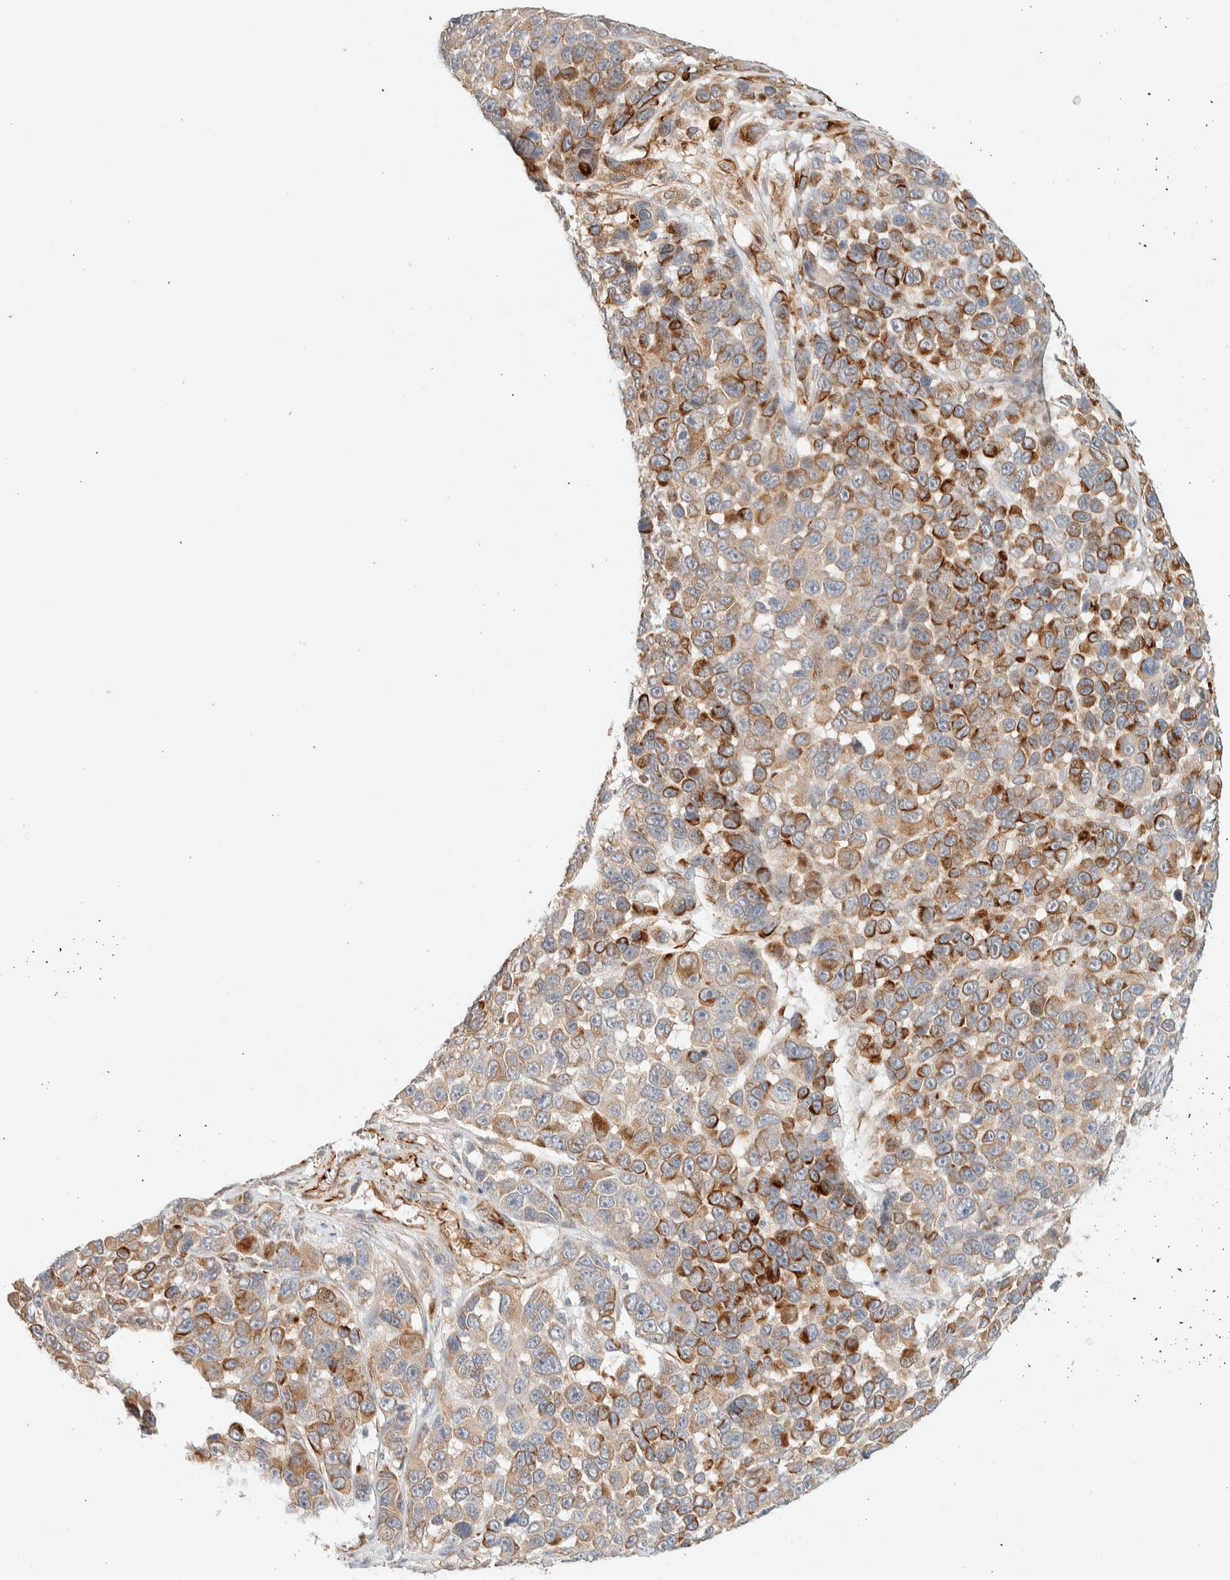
{"staining": {"intensity": "moderate", "quantity": ">75%", "location": "cytoplasmic/membranous"}, "tissue": "melanoma", "cell_type": "Tumor cells", "image_type": "cancer", "snomed": [{"axis": "morphology", "description": "Malignant melanoma, NOS"}, {"axis": "topography", "description": "Skin"}], "caption": "A brown stain highlights moderate cytoplasmic/membranous staining of a protein in malignant melanoma tumor cells. Using DAB (3,3'-diaminobenzidine) (brown) and hematoxylin (blue) stains, captured at high magnification using brightfield microscopy.", "gene": "FAT1", "patient": {"sex": "male", "age": 53}}